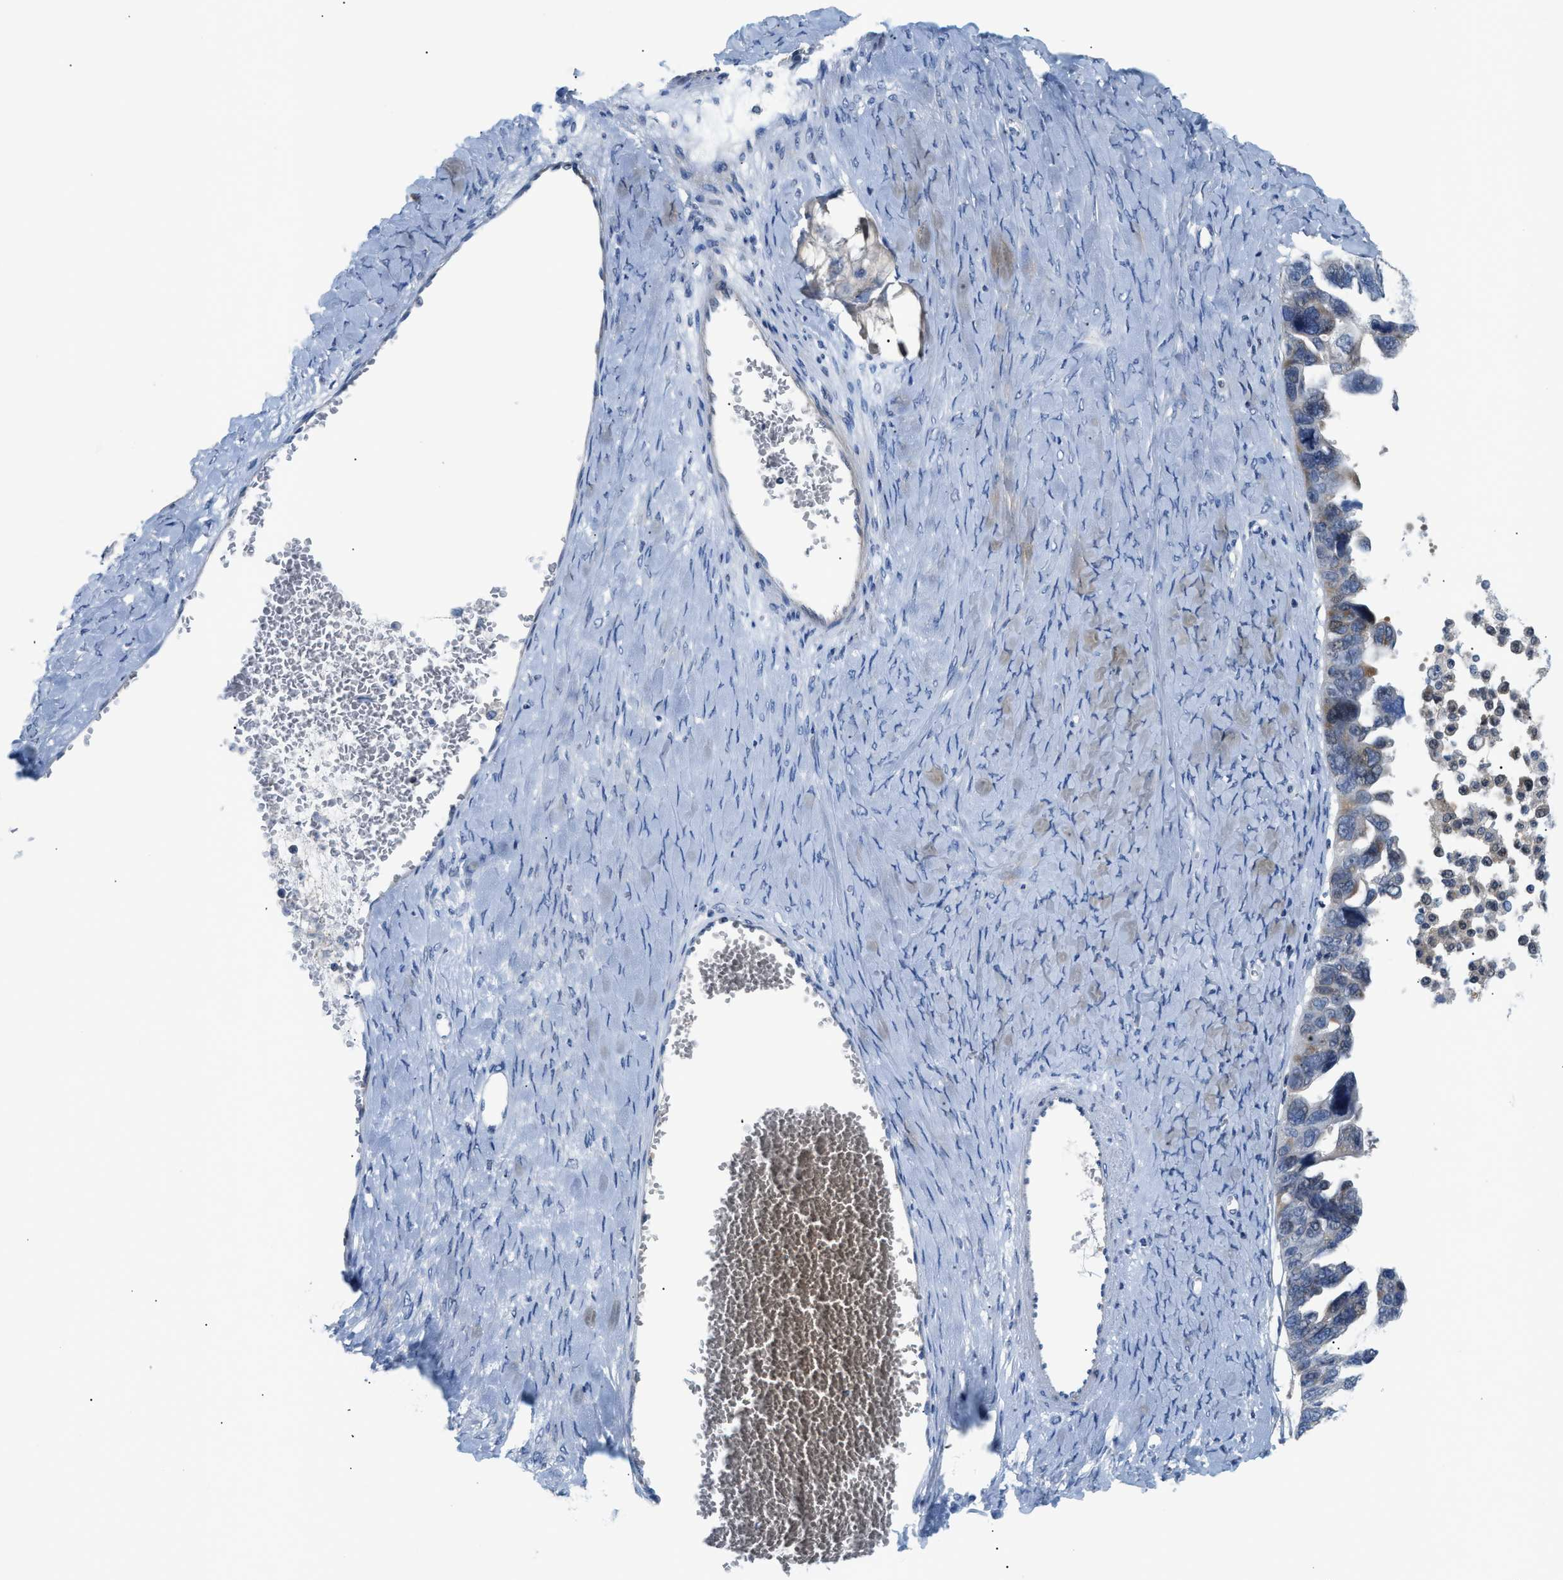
{"staining": {"intensity": "weak", "quantity": "<25%", "location": "cytoplasmic/membranous,nuclear"}, "tissue": "ovarian cancer", "cell_type": "Tumor cells", "image_type": "cancer", "snomed": [{"axis": "morphology", "description": "Cystadenocarcinoma, serous, NOS"}, {"axis": "topography", "description": "Ovary"}], "caption": "A high-resolution micrograph shows immunohistochemistry staining of serous cystadenocarcinoma (ovarian), which exhibits no significant expression in tumor cells. (Stains: DAB IHC with hematoxylin counter stain, Microscopy: brightfield microscopy at high magnification).", "gene": "FDCSP", "patient": {"sex": "female", "age": 79}}